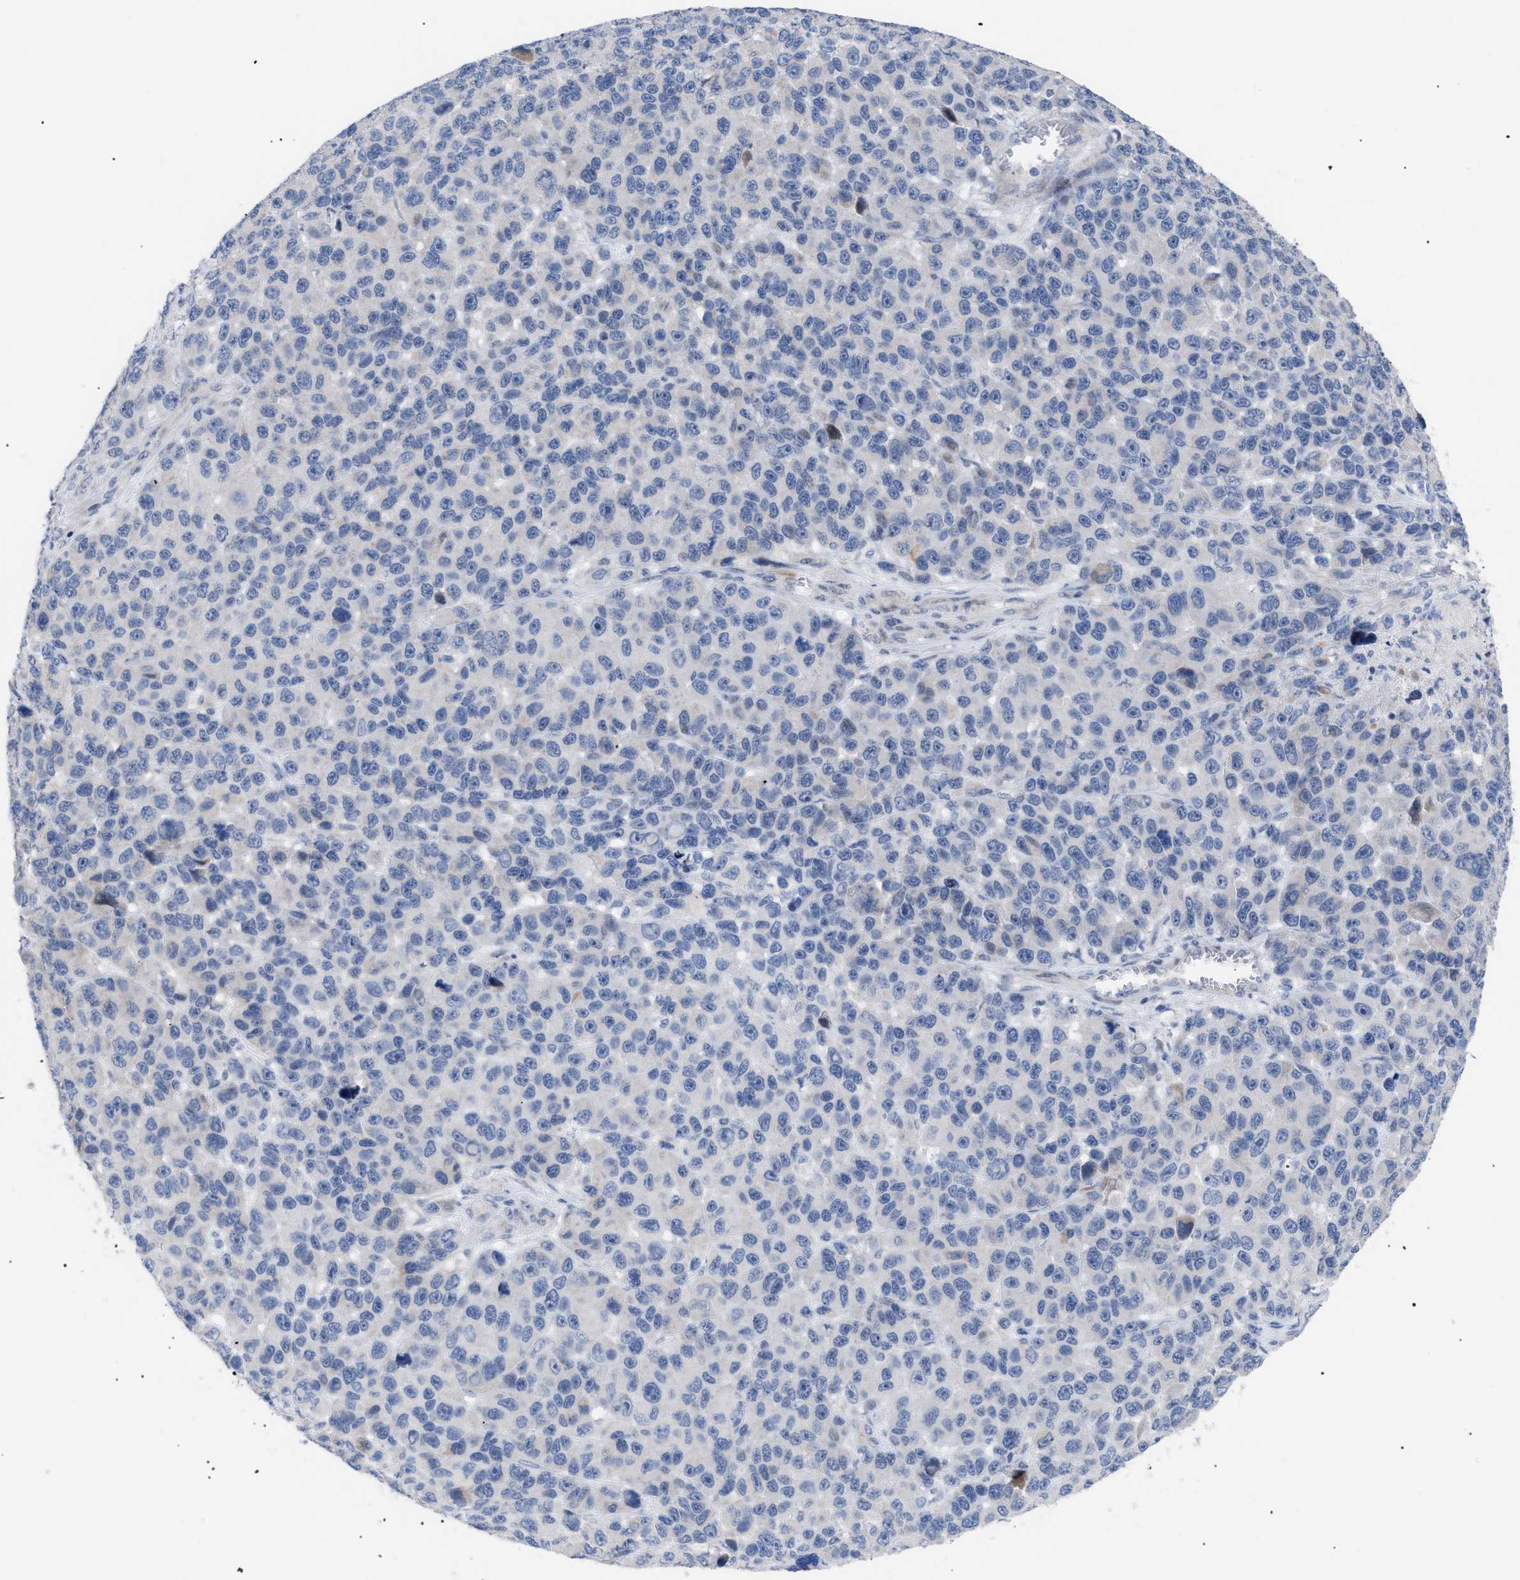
{"staining": {"intensity": "negative", "quantity": "none", "location": "none"}, "tissue": "melanoma", "cell_type": "Tumor cells", "image_type": "cancer", "snomed": [{"axis": "morphology", "description": "Malignant melanoma, NOS"}, {"axis": "topography", "description": "Skin"}], "caption": "There is no significant staining in tumor cells of melanoma.", "gene": "CAV3", "patient": {"sex": "male", "age": 53}}